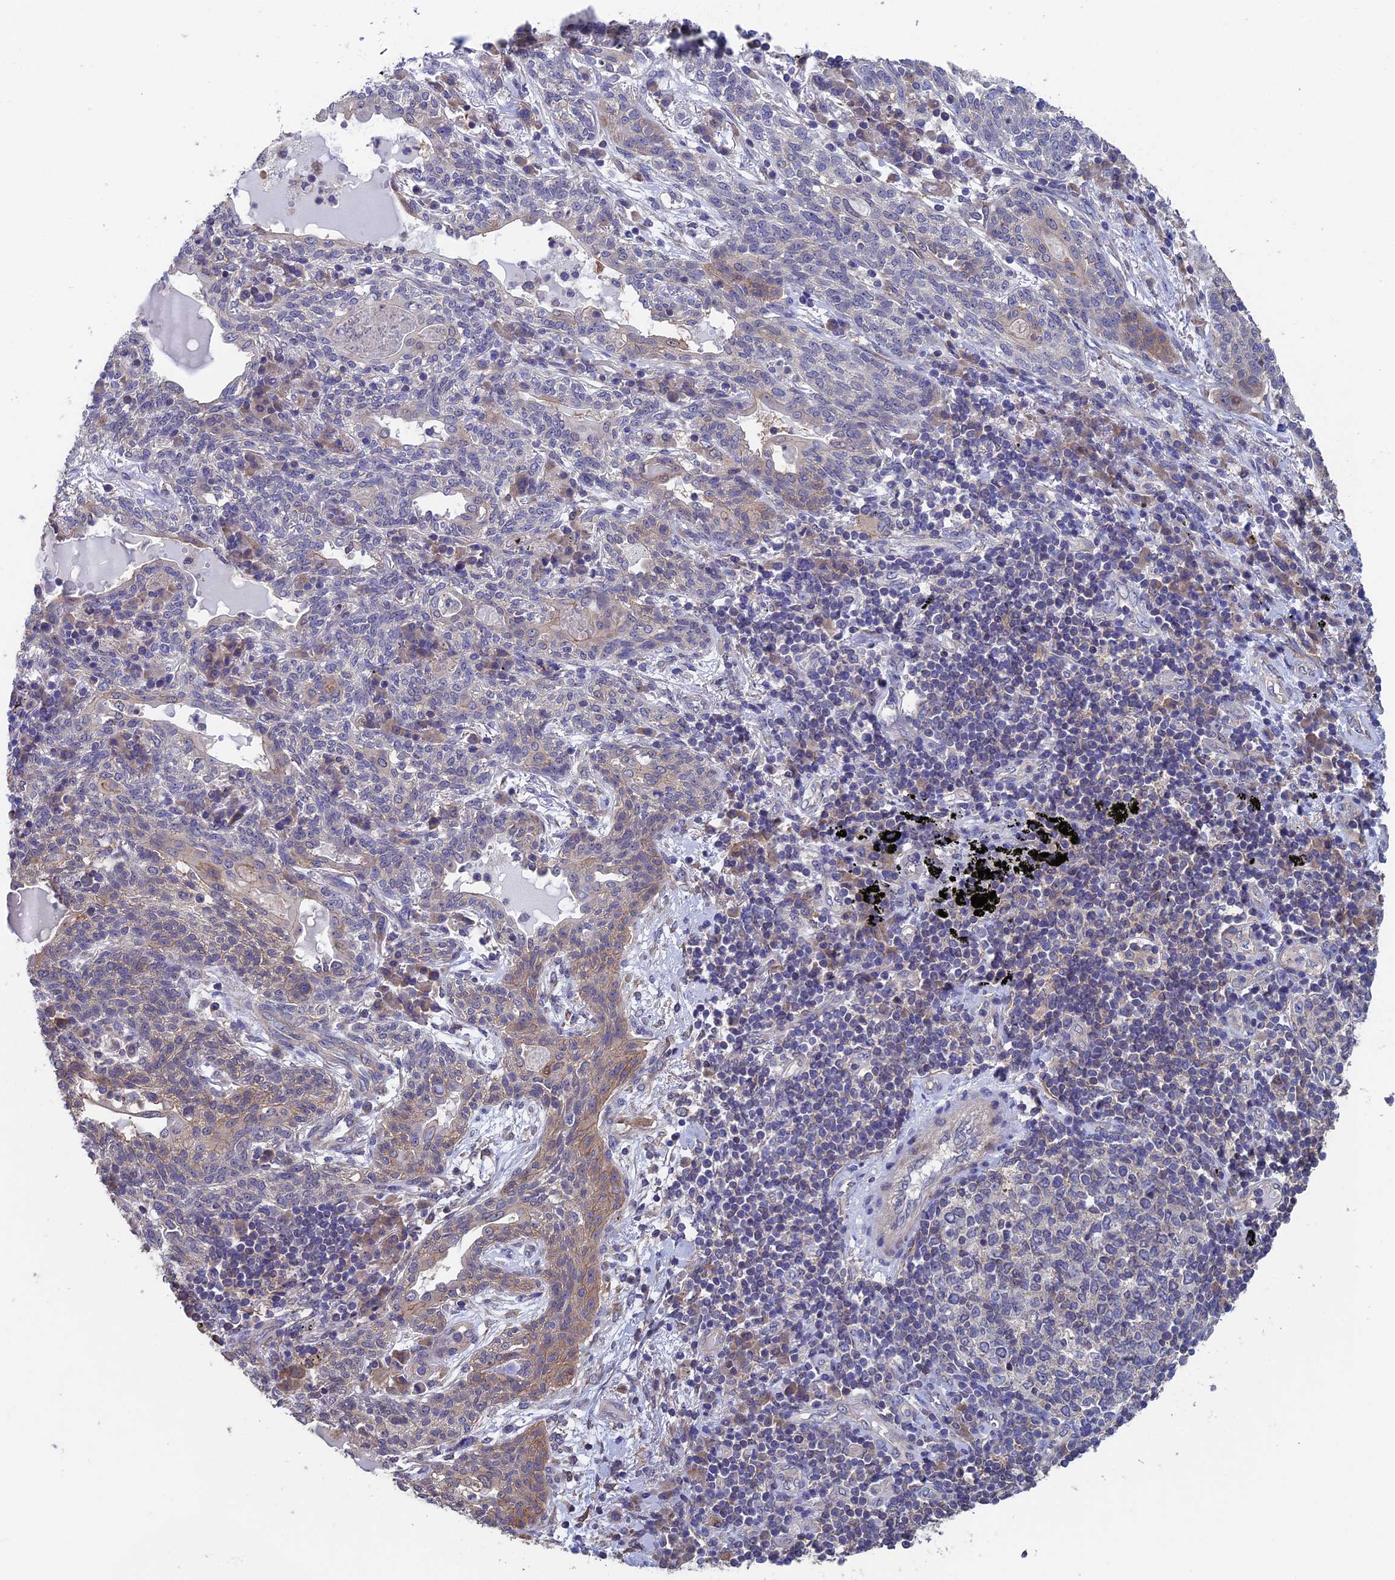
{"staining": {"intensity": "weak", "quantity": "<25%", "location": "cytoplasmic/membranous"}, "tissue": "lung cancer", "cell_type": "Tumor cells", "image_type": "cancer", "snomed": [{"axis": "morphology", "description": "Squamous cell carcinoma, NOS"}, {"axis": "topography", "description": "Lung"}], "caption": "This is an IHC photomicrograph of squamous cell carcinoma (lung). There is no staining in tumor cells.", "gene": "LCMT1", "patient": {"sex": "female", "age": 70}}